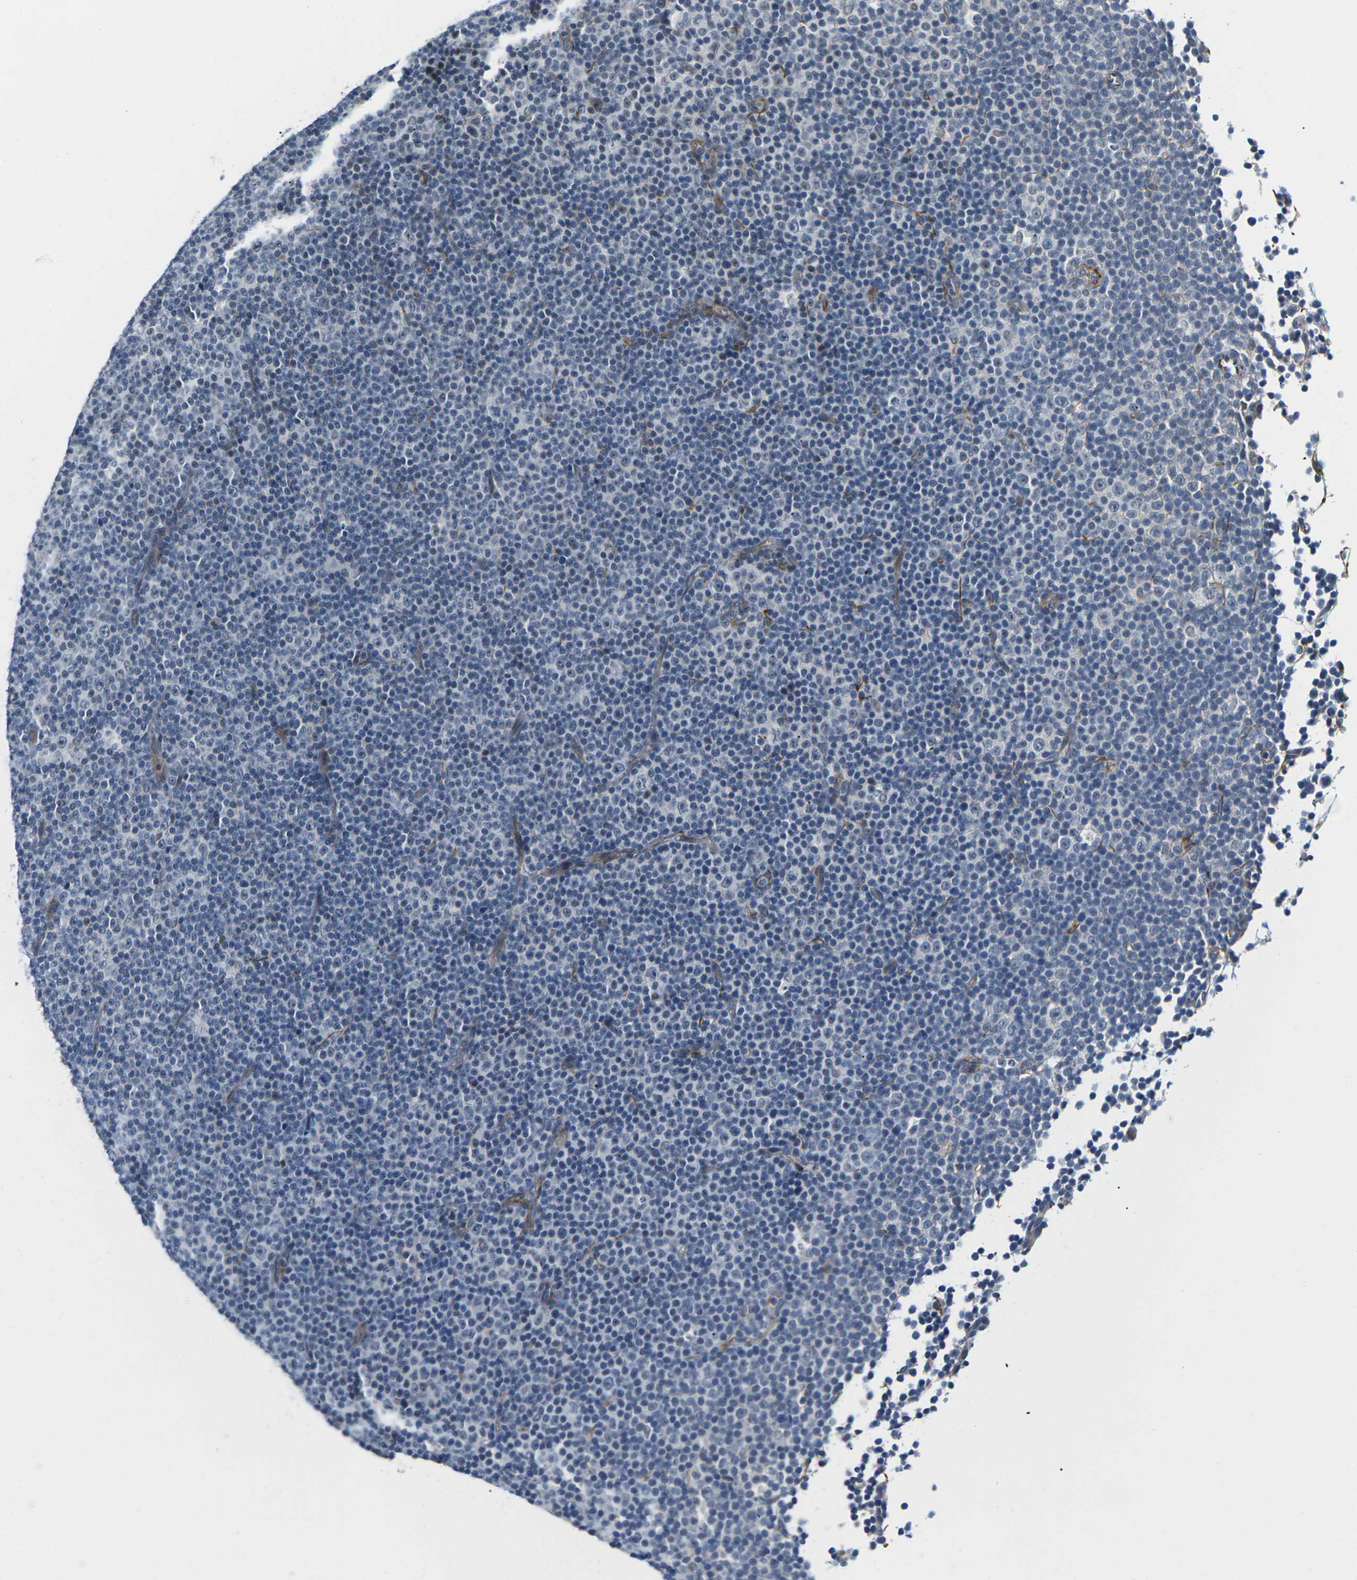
{"staining": {"intensity": "negative", "quantity": "none", "location": "none"}, "tissue": "lymphoma", "cell_type": "Tumor cells", "image_type": "cancer", "snomed": [{"axis": "morphology", "description": "Malignant lymphoma, non-Hodgkin's type, Low grade"}, {"axis": "topography", "description": "Lymph node"}], "caption": "DAB immunohistochemical staining of low-grade malignant lymphoma, non-Hodgkin's type exhibits no significant positivity in tumor cells.", "gene": "PKP2", "patient": {"sex": "female", "age": 67}}